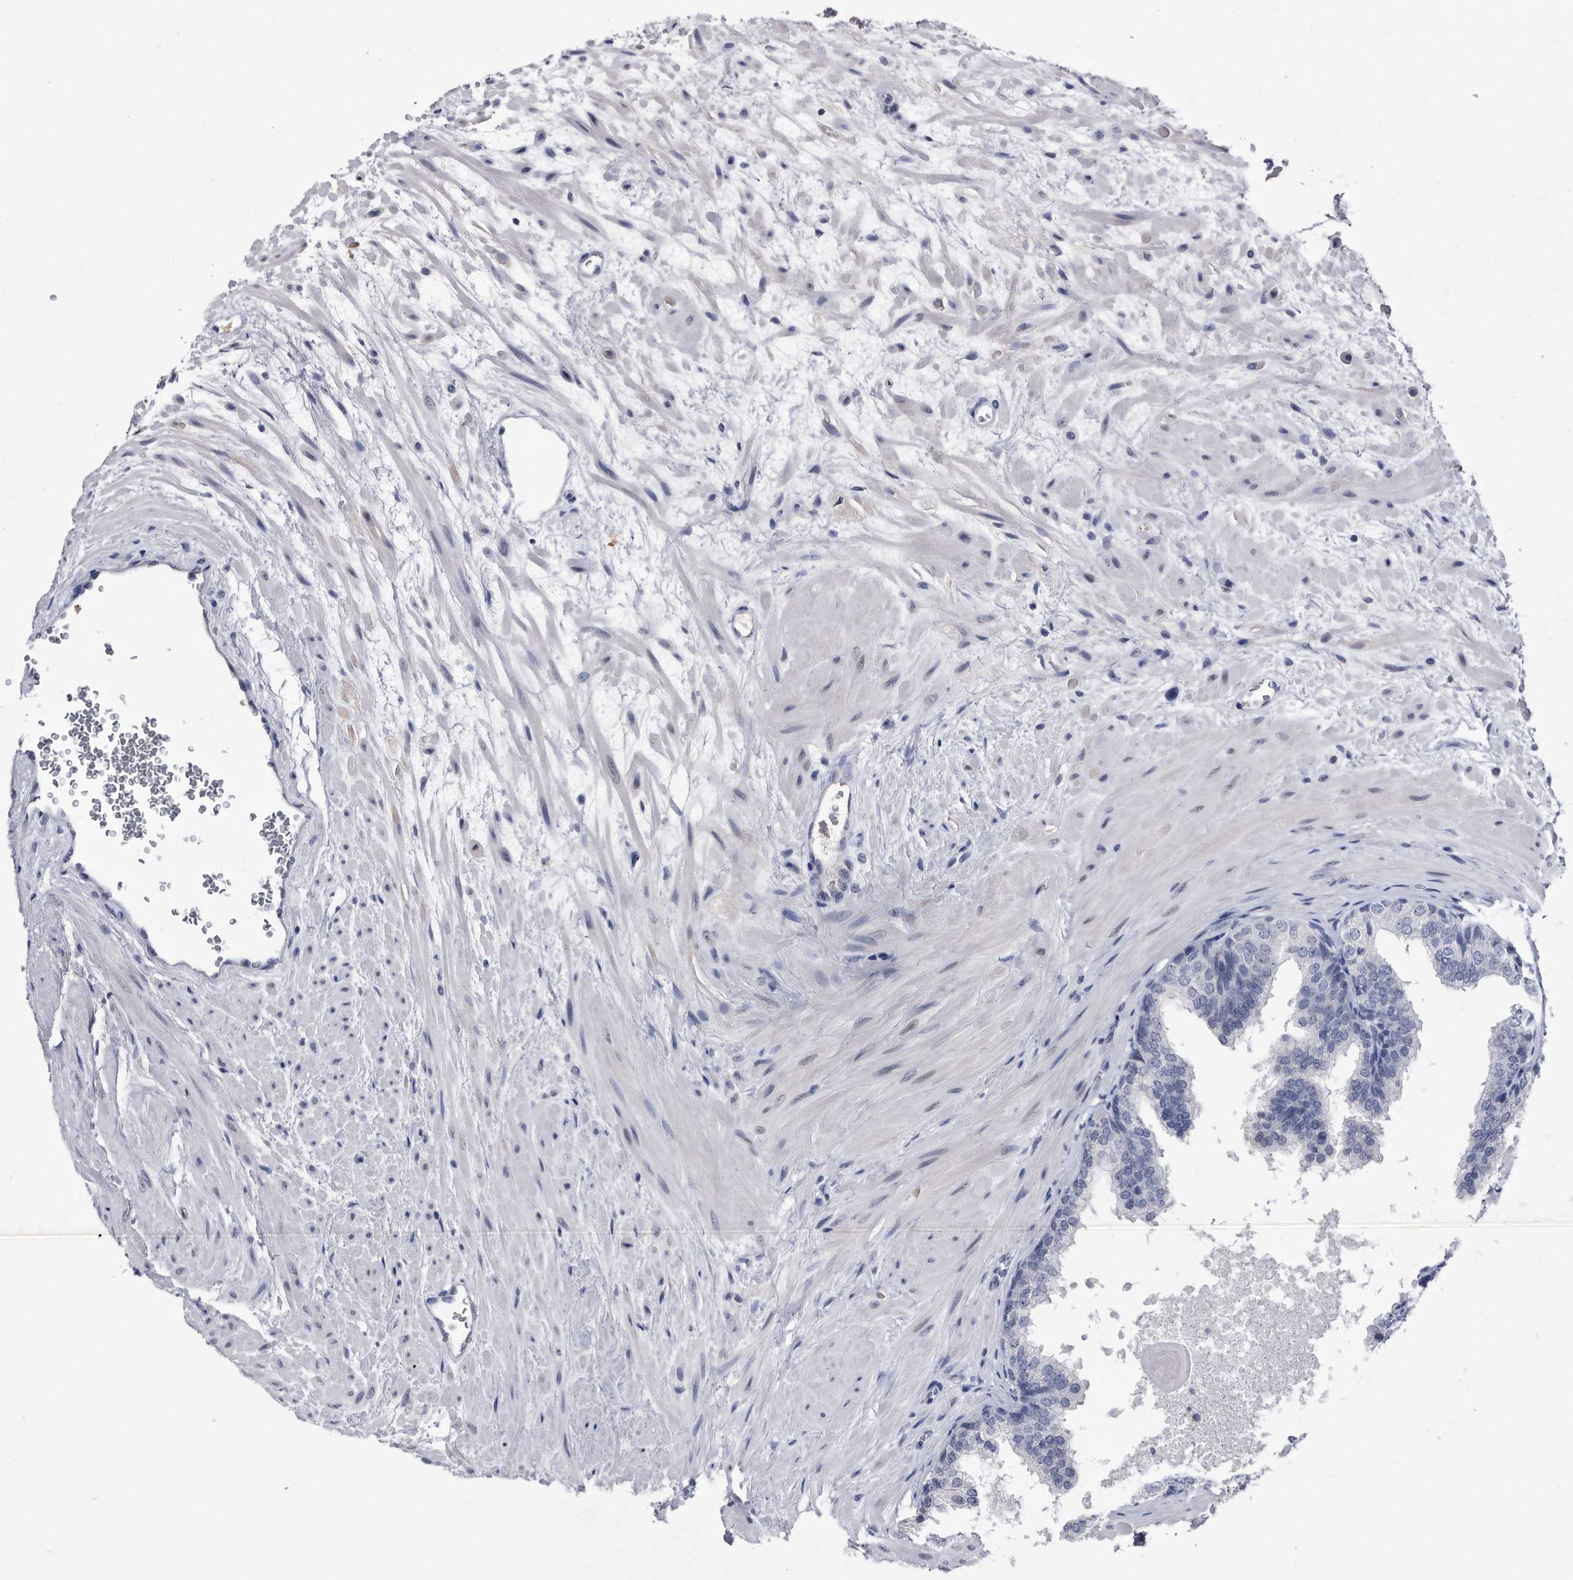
{"staining": {"intensity": "negative", "quantity": "none", "location": "none"}, "tissue": "prostate", "cell_type": "Glandular cells", "image_type": "normal", "snomed": [{"axis": "morphology", "description": "Normal tissue, NOS"}, {"axis": "topography", "description": "Prostate"}], "caption": "The photomicrograph demonstrates no significant expression in glandular cells of prostate.", "gene": "KCTD8", "patient": {"sex": "male", "age": 48}}